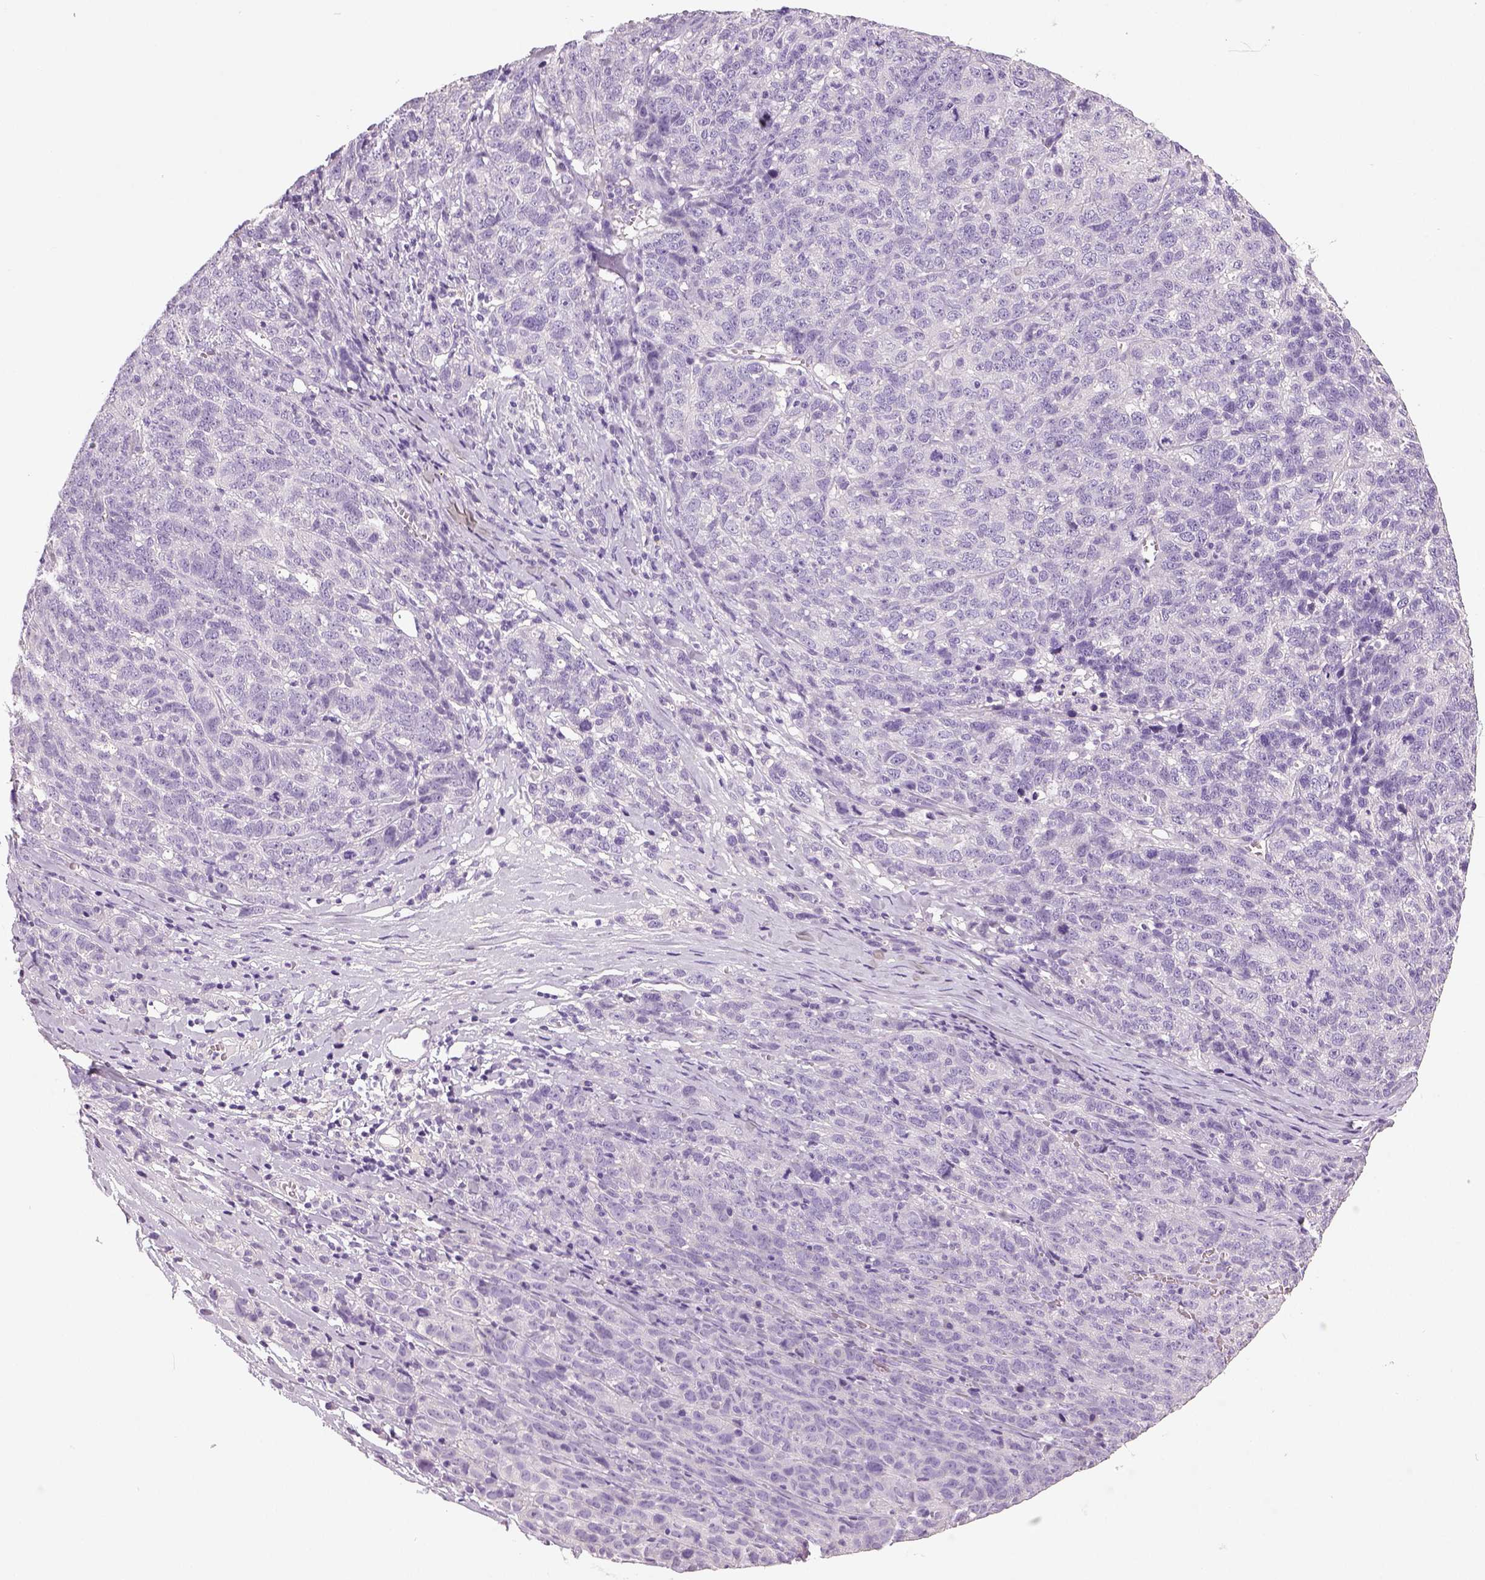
{"staining": {"intensity": "negative", "quantity": "none", "location": "none"}, "tissue": "ovarian cancer", "cell_type": "Tumor cells", "image_type": "cancer", "snomed": [{"axis": "morphology", "description": "Cystadenocarcinoma, serous, NOS"}, {"axis": "topography", "description": "Ovary"}], "caption": "This is an immunohistochemistry image of serous cystadenocarcinoma (ovarian). There is no staining in tumor cells.", "gene": "NECAB2", "patient": {"sex": "female", "age": 71}}